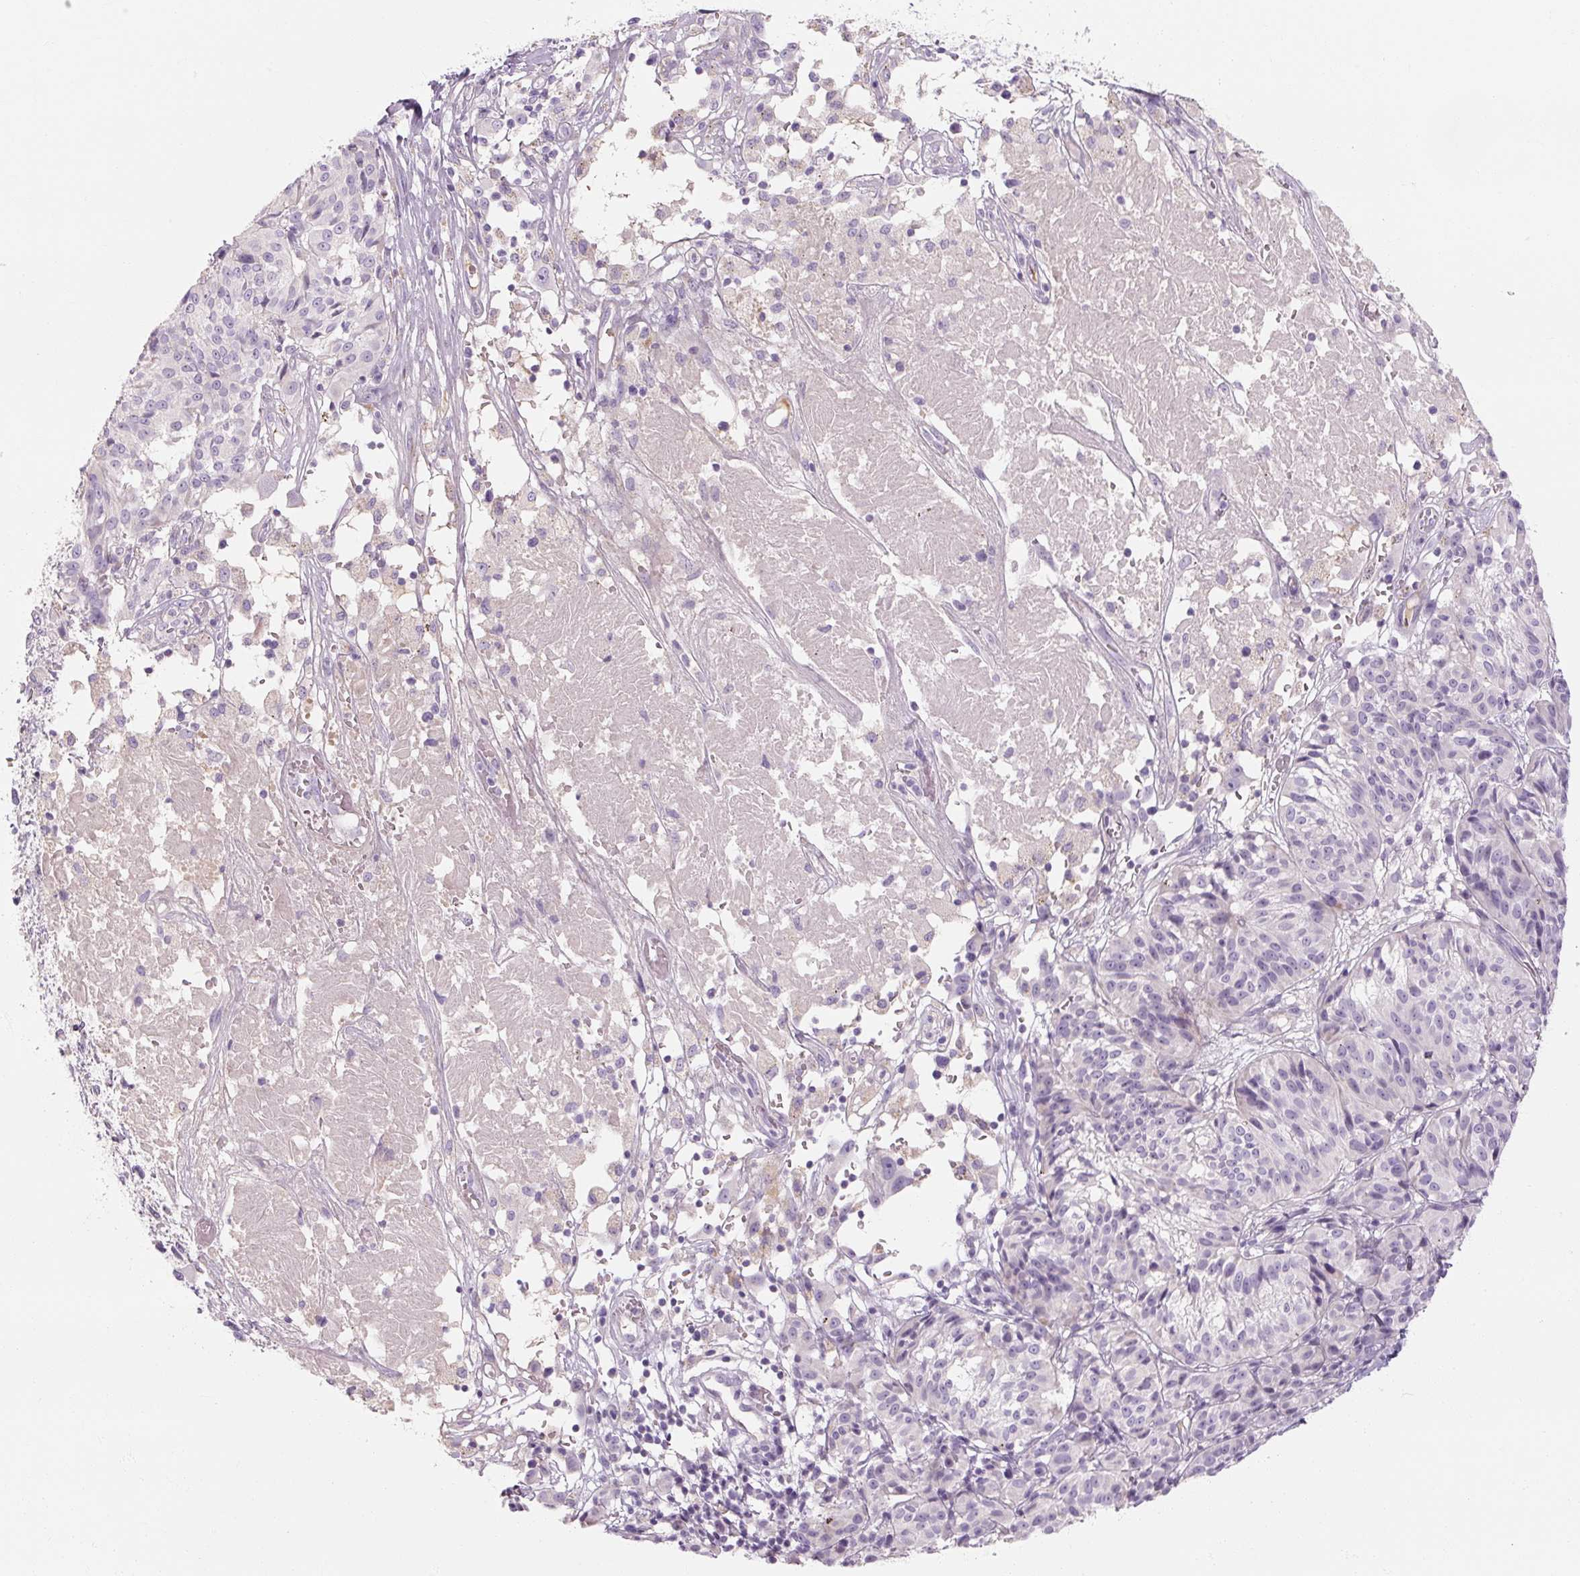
{"staining": {"intensity": "negative", "quantity": "none", "location": "none"}, "tissue": "melanoma", "cell_type": "Tumor cells", "image_type": "cancer", "snomed": [{"axis": "morphology", "description": "Malignant melanoma, NOS"}, {"axis": "topography", "description": "Skin"}], "caption": "Photomicrograph shows no protein positivity in tumor cells of malignant melanoma tissue.", "gene": "NFE2L3", "patient": {"sex": "female", "age": 72}}